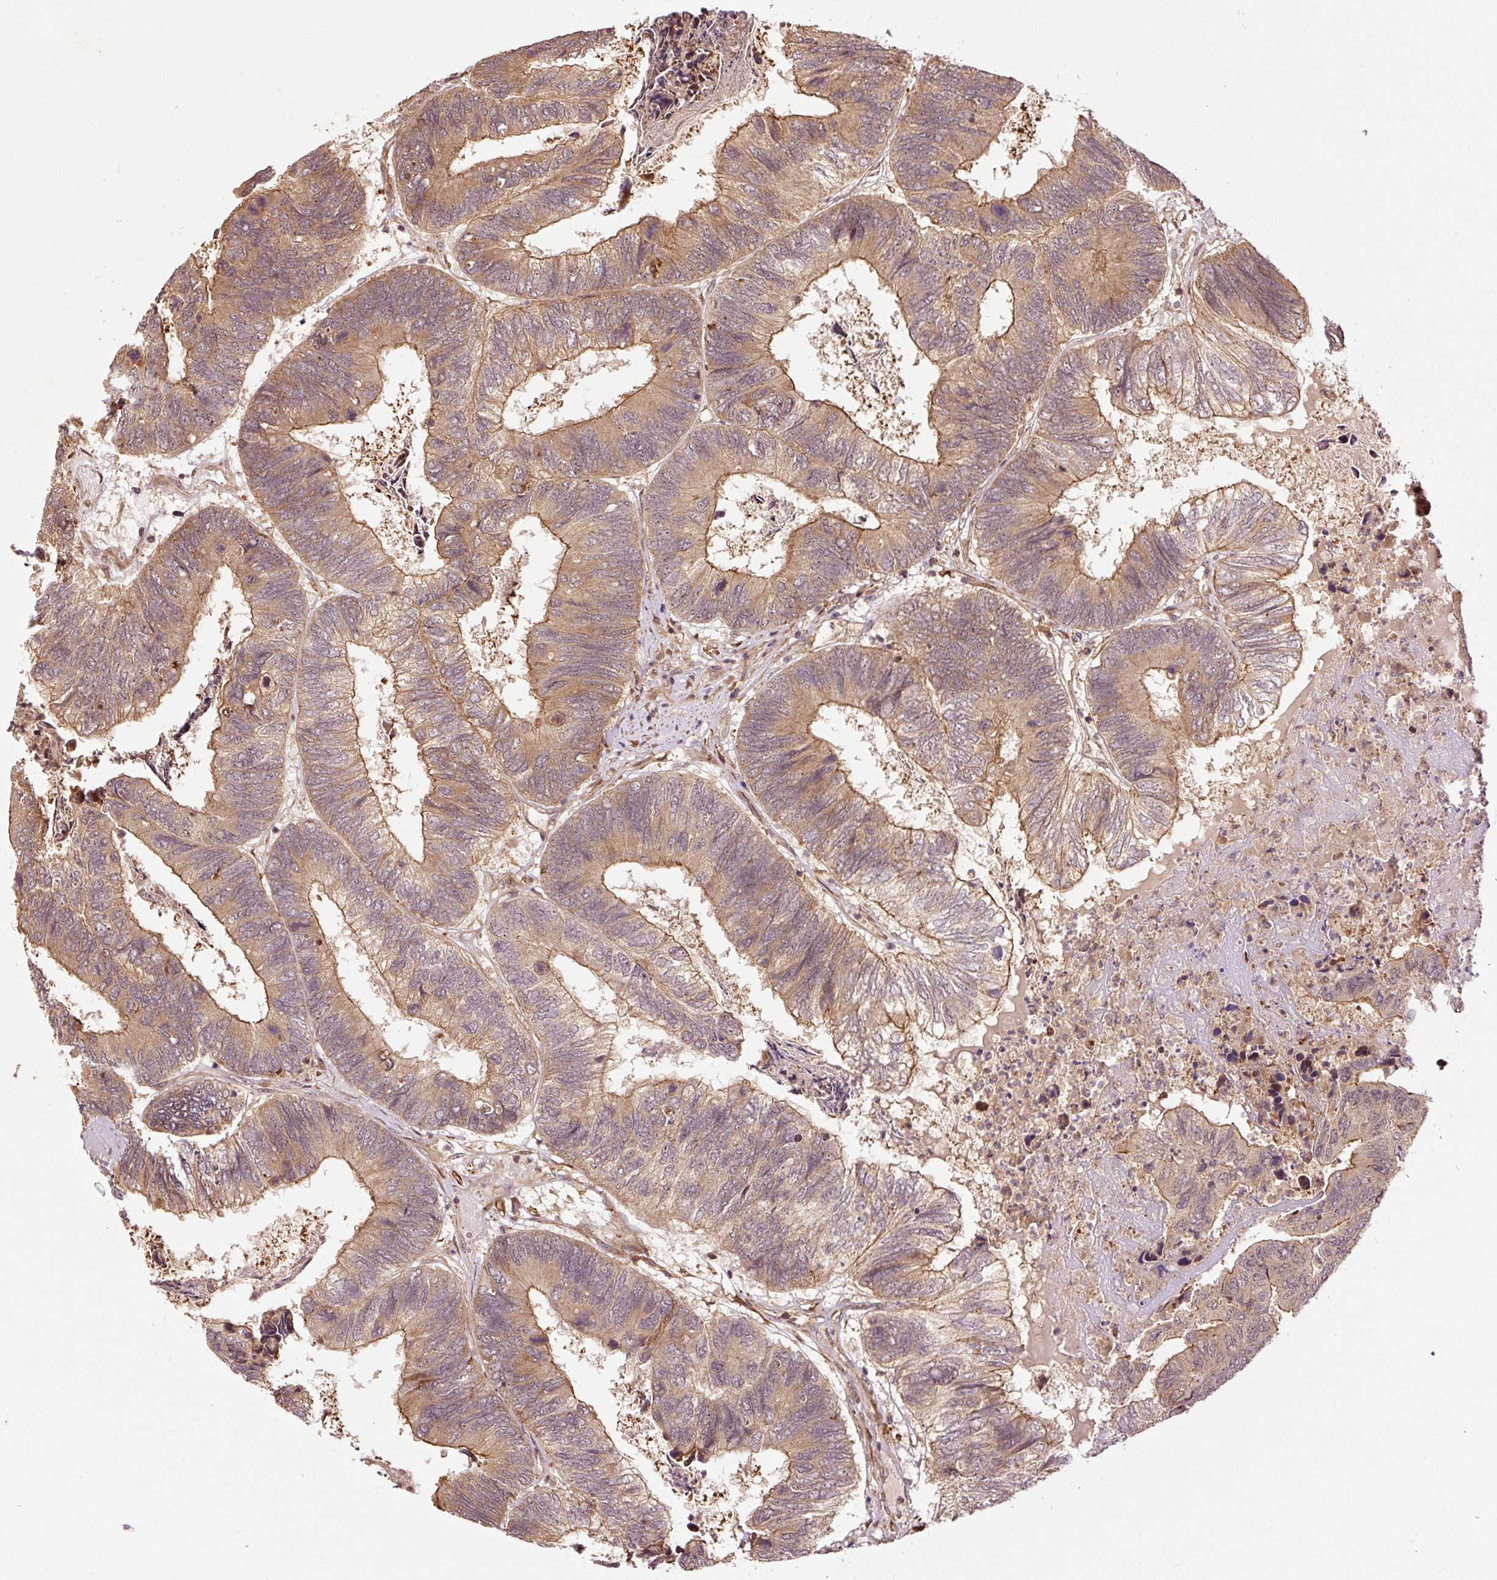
{"staining": {"intensity": "moderate", "quantity": ">75%", "location": "cytoplasmic/membranous"}, "tissue": "colorectal cancer", "cell_type": "Tumor cells", "image_type": "cancer", "snomed": [{"axis": "morphology", "description": "Adenocarcinoma, NOS"}, {"axis": "topography", "description": "Colon"}], "caption": "Colorectal cancer tissue reveals moderate cytoplasmic/membranous positivity in about >75% of tumor cells, visualized by immunohistochemistry.", "gene": "OXER1", "patient": {"sex": "female", "age": 67}}